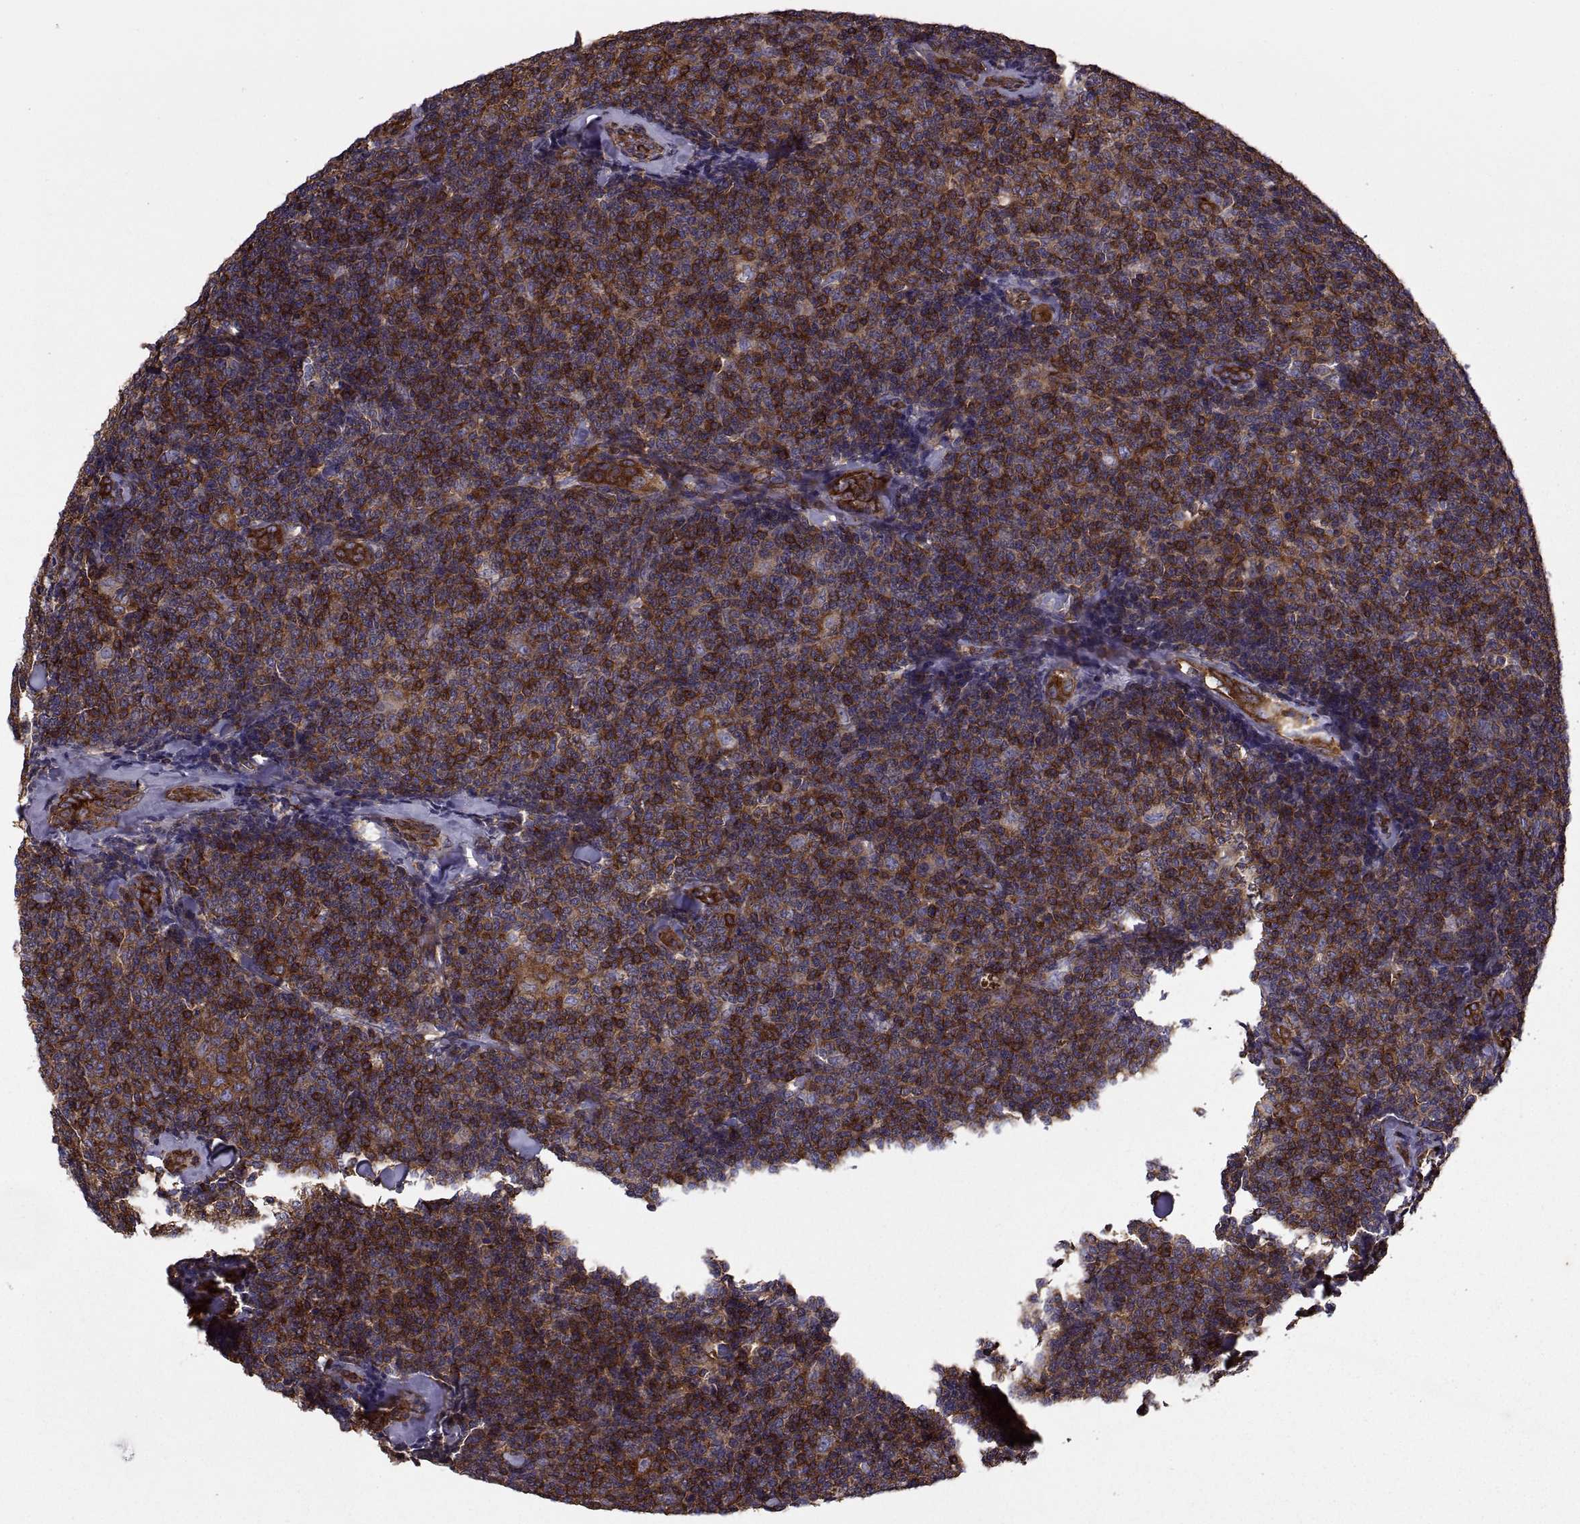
{"staining": {"intensity": "strong", "quantity": ">75%", "location": "cytoplasmic/membranous"}, "tissue": "lymphoma", "cell_type": "Tumor cells", "image_type": "cancer", "snomed": [{"axis": "morphology", "description": "Malignant lymphoma, non-Hodgkin's type, Low grade"}, {"axis": "topography", "description": "Lymph node"}], "caption": "Immunohistochemistry of human lymphoma displays high levels of strong cytoplasmic/membranous positivity in about >75% of tumor cells.", "gene": "MYH9", "patient": {"sex": "female", "age": 56}}